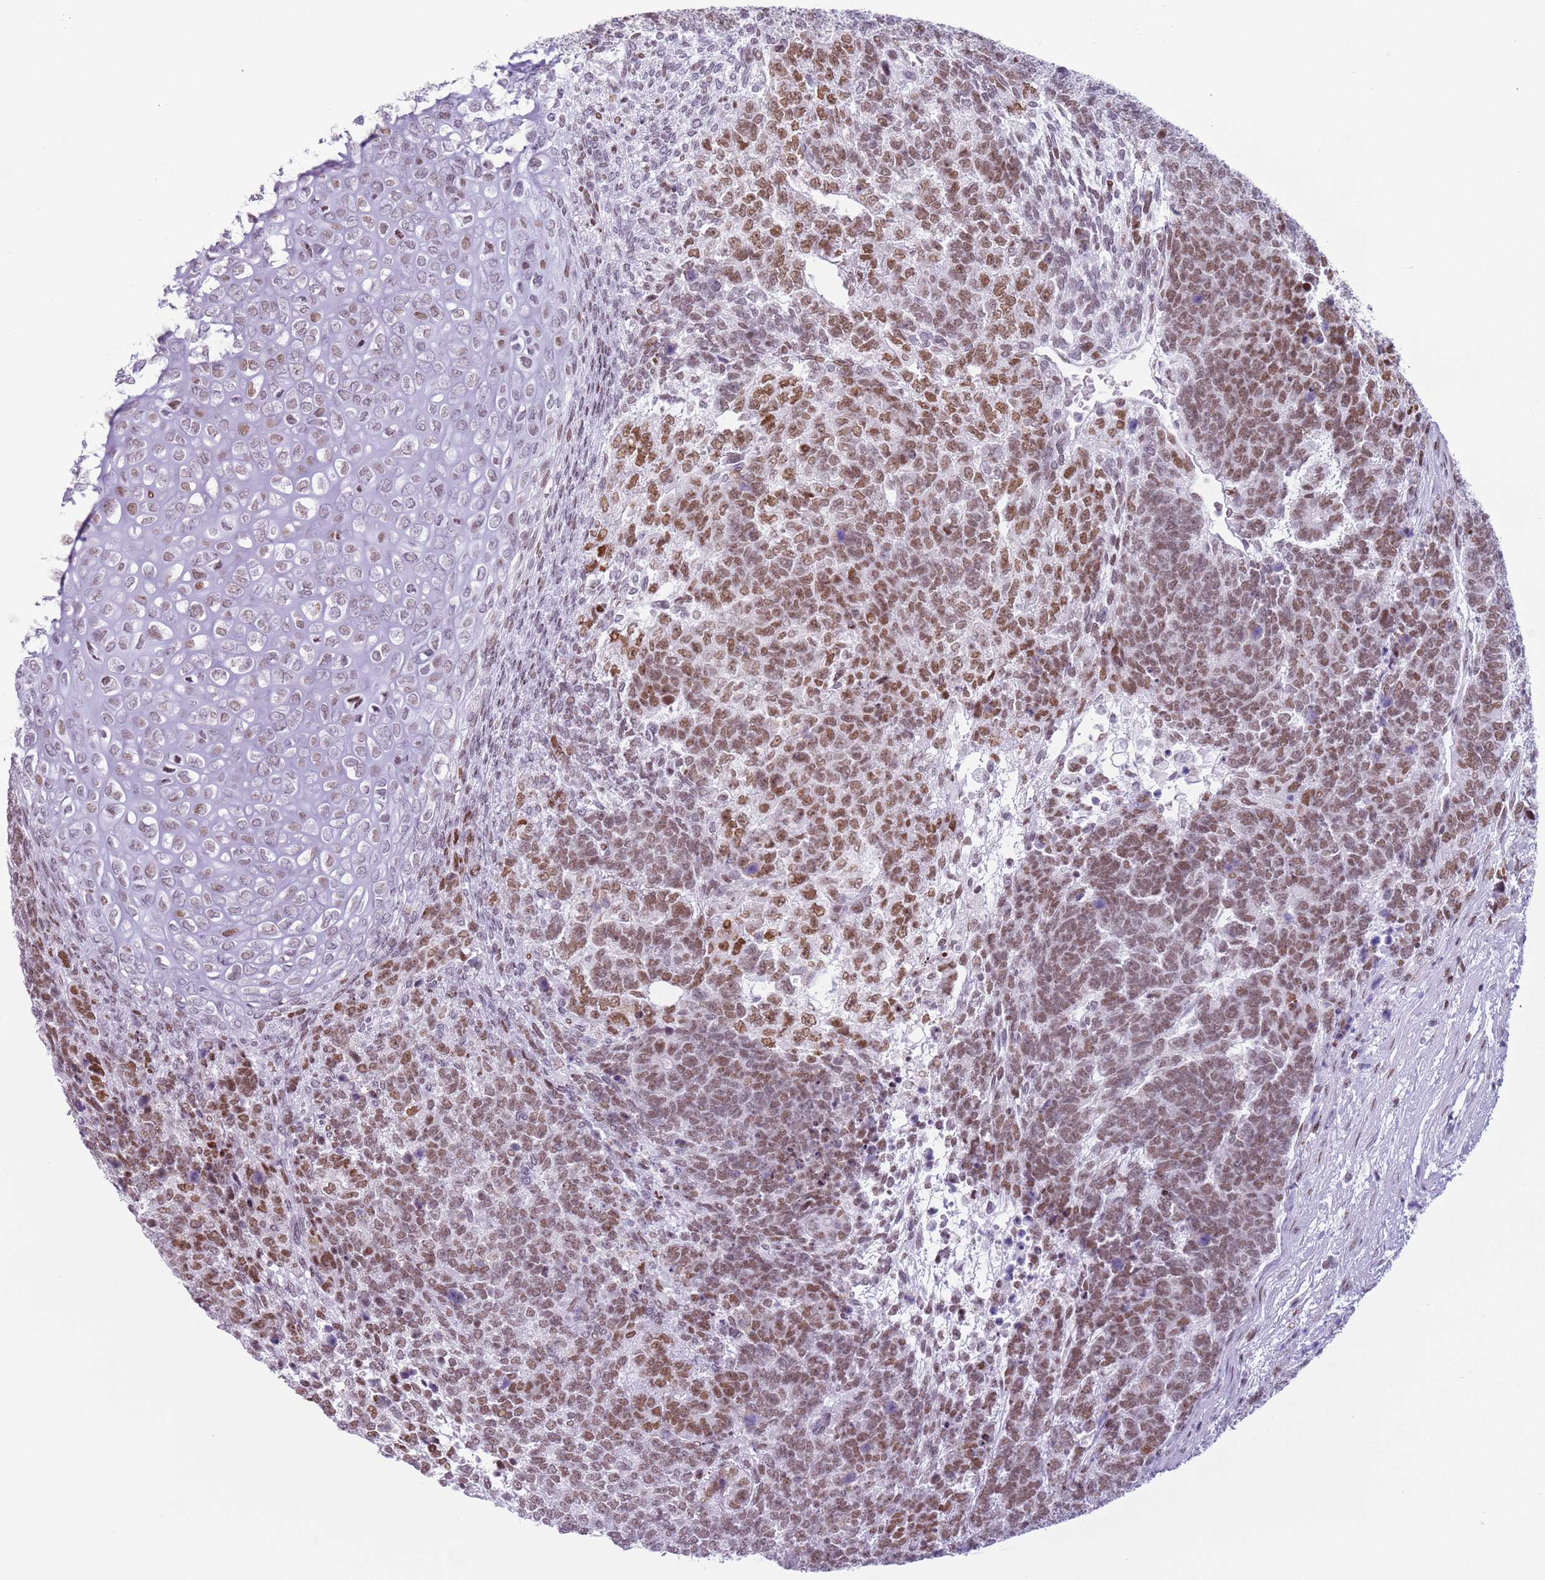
{"staining": {"intensity": "moderate", "quantity": ">75%", "location": "nuclear"}, "tissue": "testis cancer", "cell_type": "Tumor cells", "image_type": "cancer", "snomed": [{"axis": "morphology", "description": "Carcinoma, Embryonal, NOS"}, {"axis": "topography", "description": "Testis"}], "caption": "About >75% of tumor cells in testis embryonal carcinoma reveal moderate nuclear protein staining as visualized by brown immunohistochemical staining.", "gene": "FAM104B", "patient": {"sex": "male", "age": 23}}